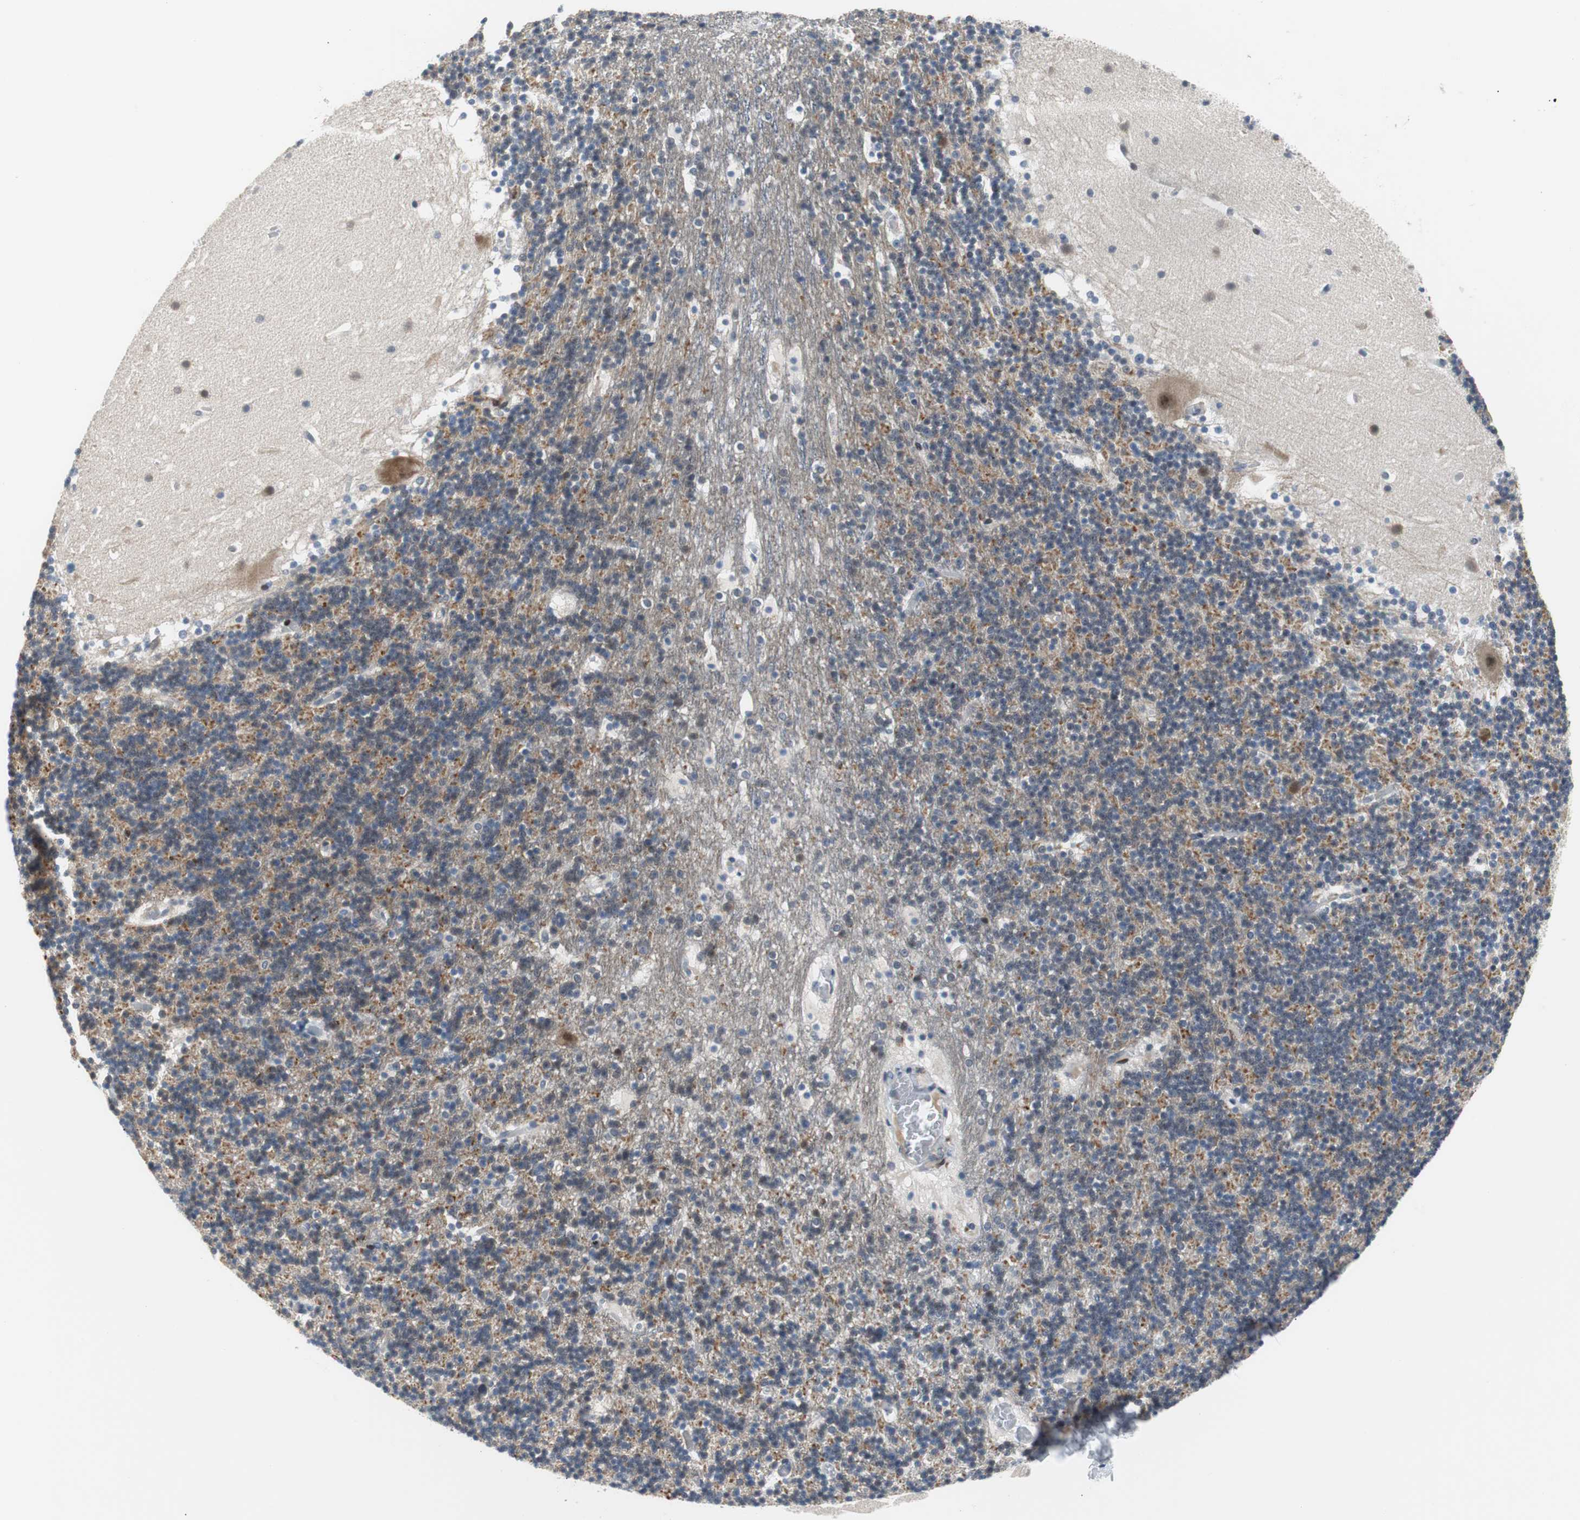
{"staining": {"intensity": "weak", "quantity": "25%-75%", "location": "cytoplasmic/membranous"}, "tissue": "cerebellum", "cell_type": "Cells in granular layer", "image_type": "normal", "snomed": [{"axis": "morphology", "description": "Normal tissue, NOS"}, {"axis": "topography", "description": "Cerebellum"}], "caption": "This micrograph reveals unremarkable cerebellum stained with immunohistochemistry (IHC) to label a protein in brown. The cytoplasmic/membranous of cells in granular layer show weak positivity for the protein. Nuclei are counter-stained blue.", "gene": "MAP2K4", "patient": {"sex": "male", "age": 45}}